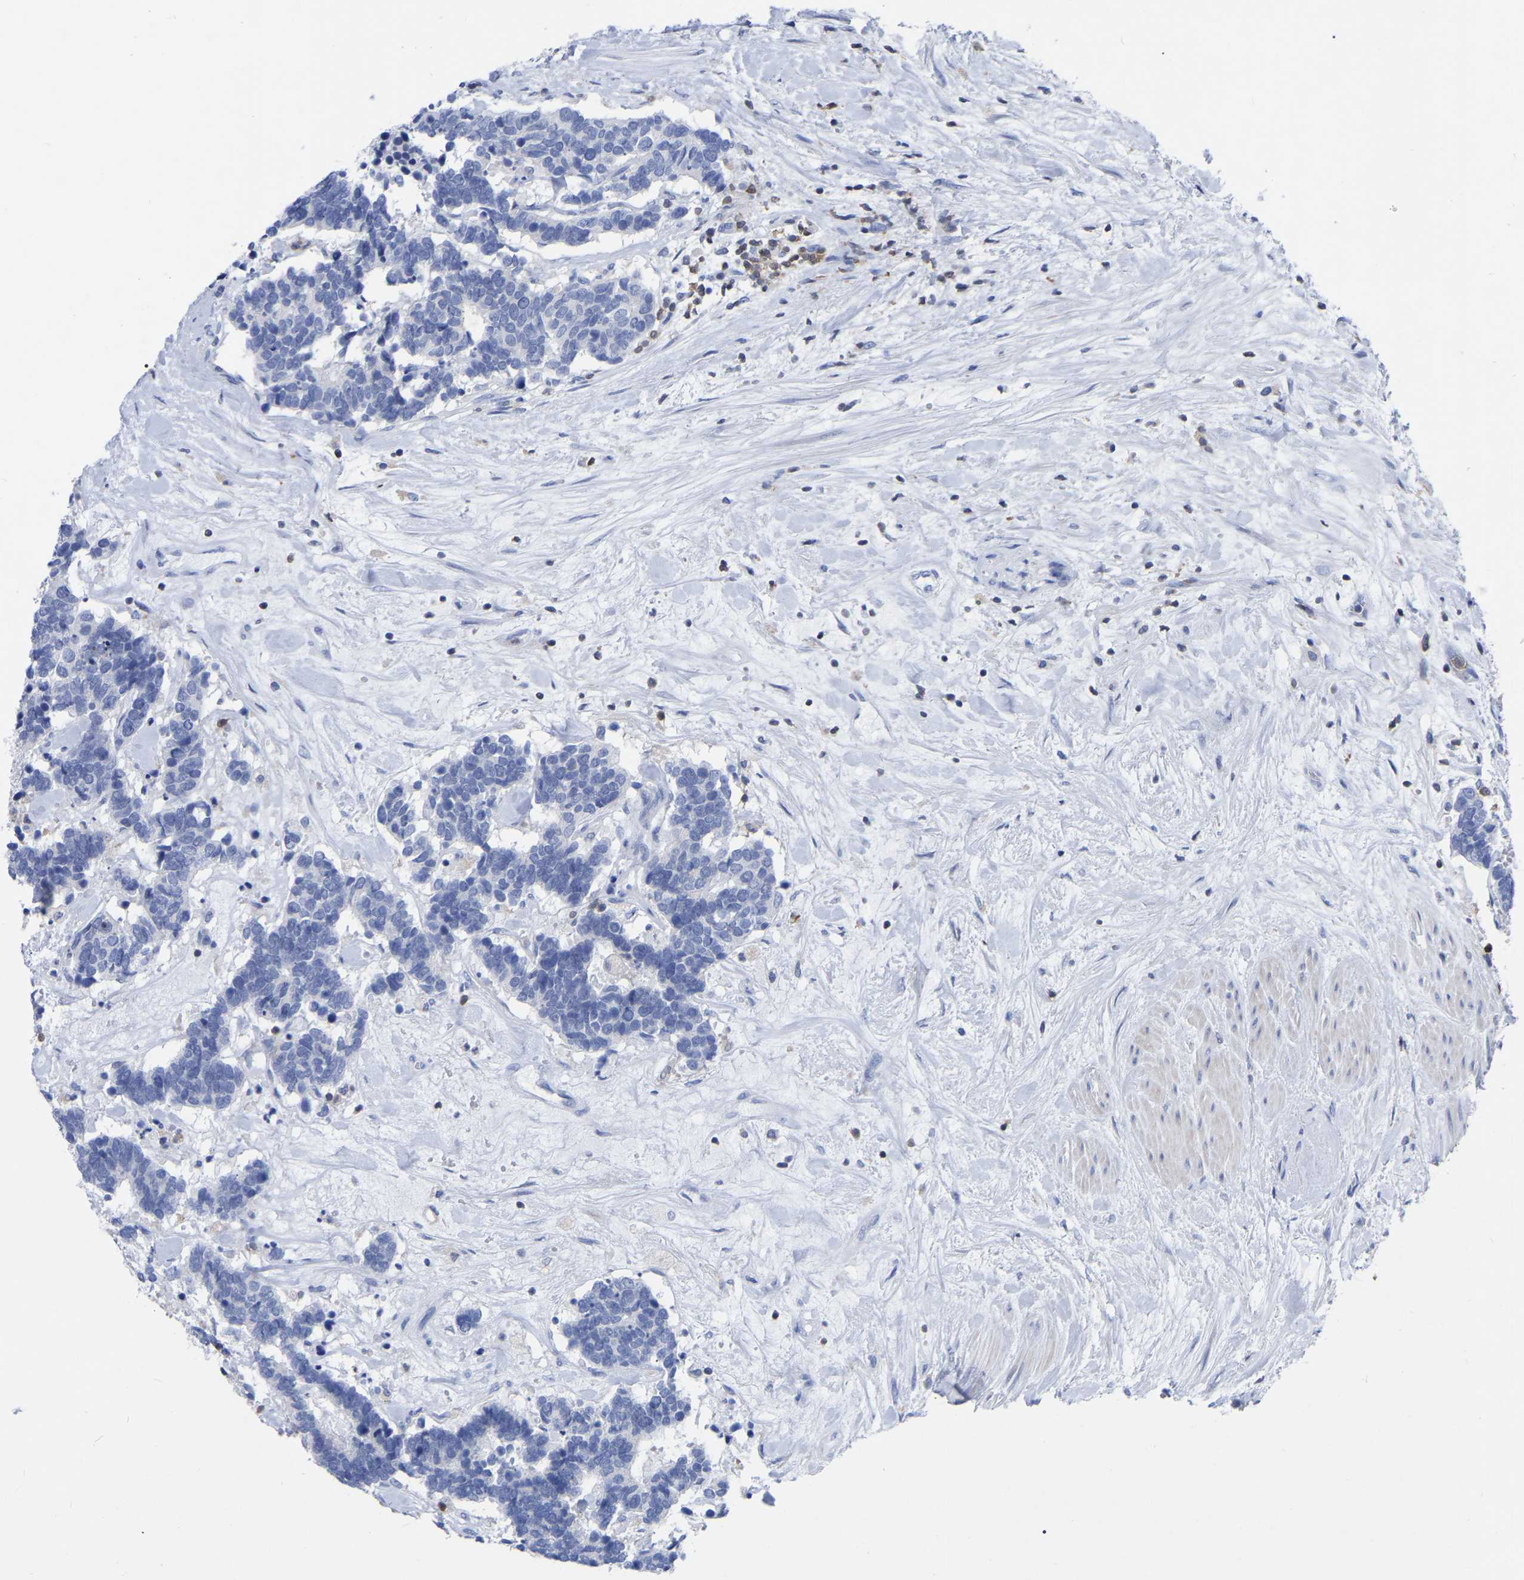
{"staining": {"intensity": "negative", "quantity": "none", "location": "none"}, "tissue": "carcinoid", "cell_type": "Tumor cells", "image_type": "cancer", "snomed": [{"axis": "morphology", "description": "Carcinoma, NOS"}, {"axis": "morphology", "description": "Carcinoid, malignant, NOS"}, {"axis": "topography", "description": "Urinary bladder"}], "caption": "Tumor cells show no significant expression in carcinoid.", "gene": "PTPN7", "patient": {"sex": "male", "age": 57}}